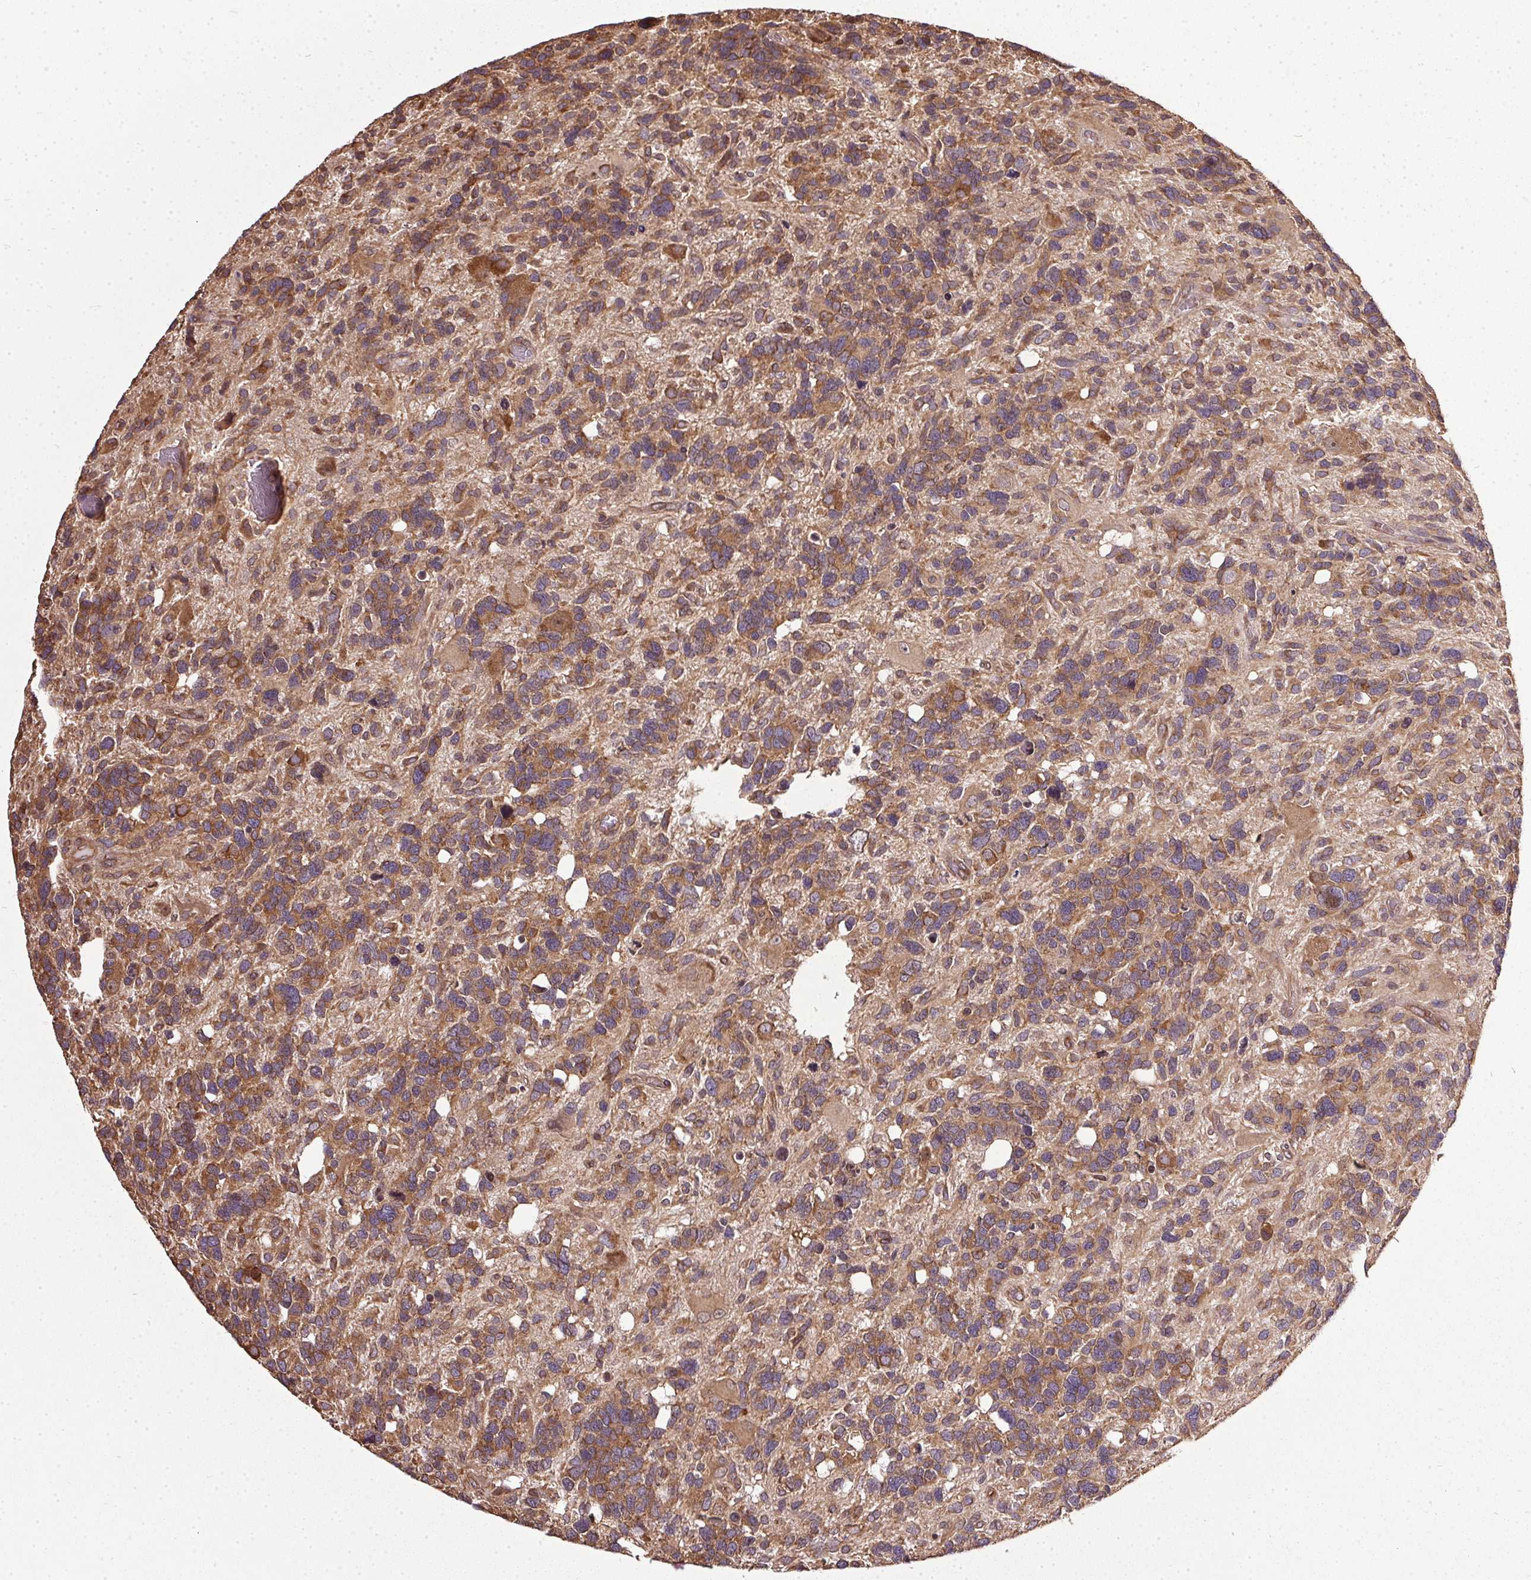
{"staining": {"intensity": "moderate", "quantity": ">75%", "location": "cytoplasmic/membranous"}, "tissue": "glioma", "cell_type": "Tumor cells", "image_type": "cancer", "snomed": [{"axis": "morphology", "description": "Glioma, malignant, High grade"}, {"axis": "topography", "description": "Brain"}], "caption": "A brown stain labels moderate cytoplasmic/membranous positivity of a protein in glioma tumor cells. (DAB (3,3'-diaminobenzidine) IHC with brightfield microscopy, high magnification).", "gene": "EIF2S1", "patient": {"sex": "male", "age": 49}}